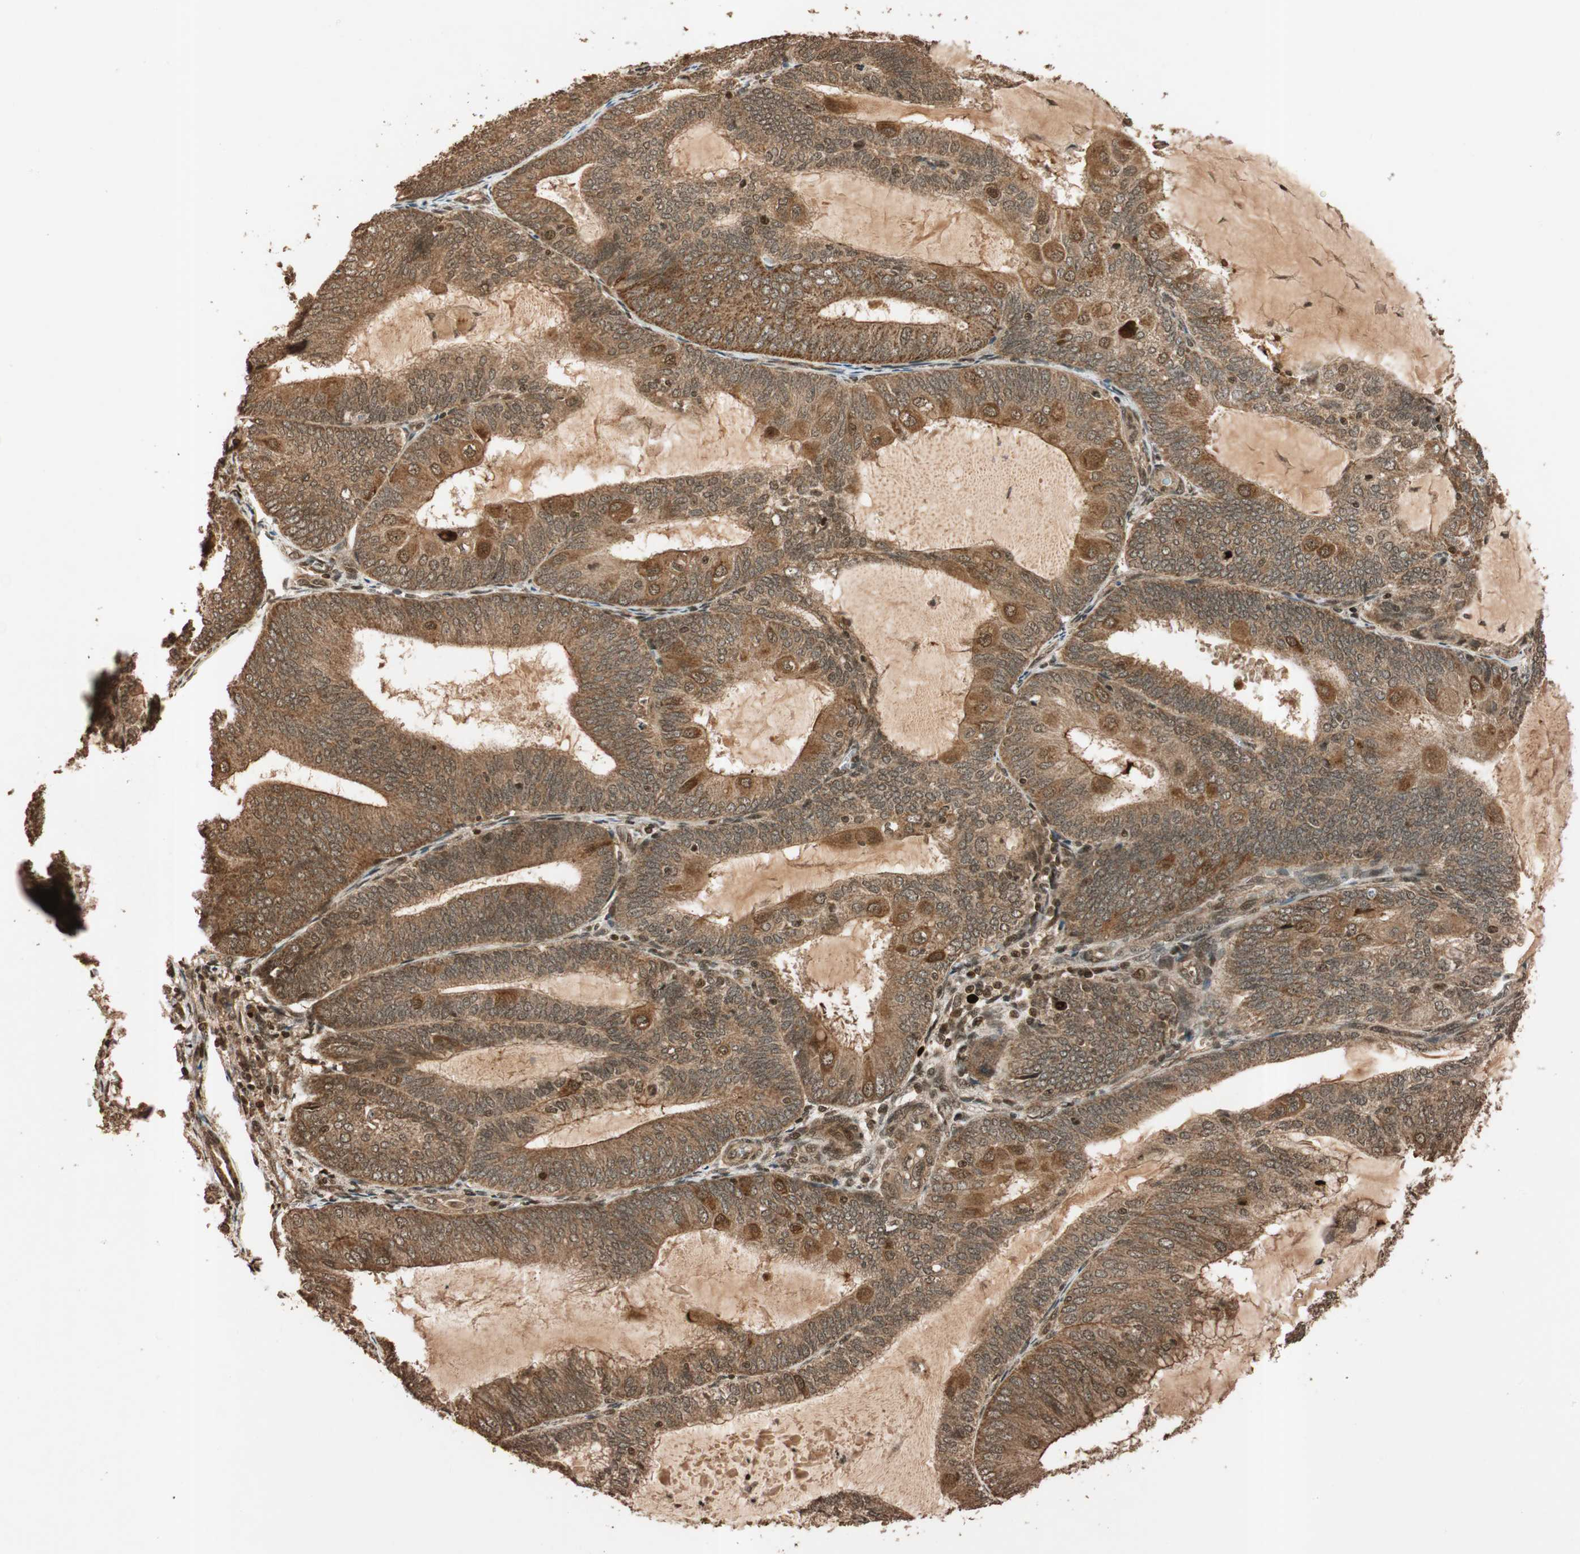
{"staining": {"intensity": "moderate", "quantity": ">75%", "location": "cytoplasmic/membranous"}, "tissue": "endometrial cancer", "cell_type": "Tumor cells", "image_type": "cancer", "snomed": [{"axis": "morphology", "description": "Adenocarcinoma, NOS"}, {"axis": "topography", "description": "Endometrium"}], "caption": "Endometrial adenocarcinoma tissue exhibits moderate cytoplasmic/membranous positivity in approximately >75% of tumor cells", "gene": "ALKBH5", "patient": {"sex": "female", "age": 81}}